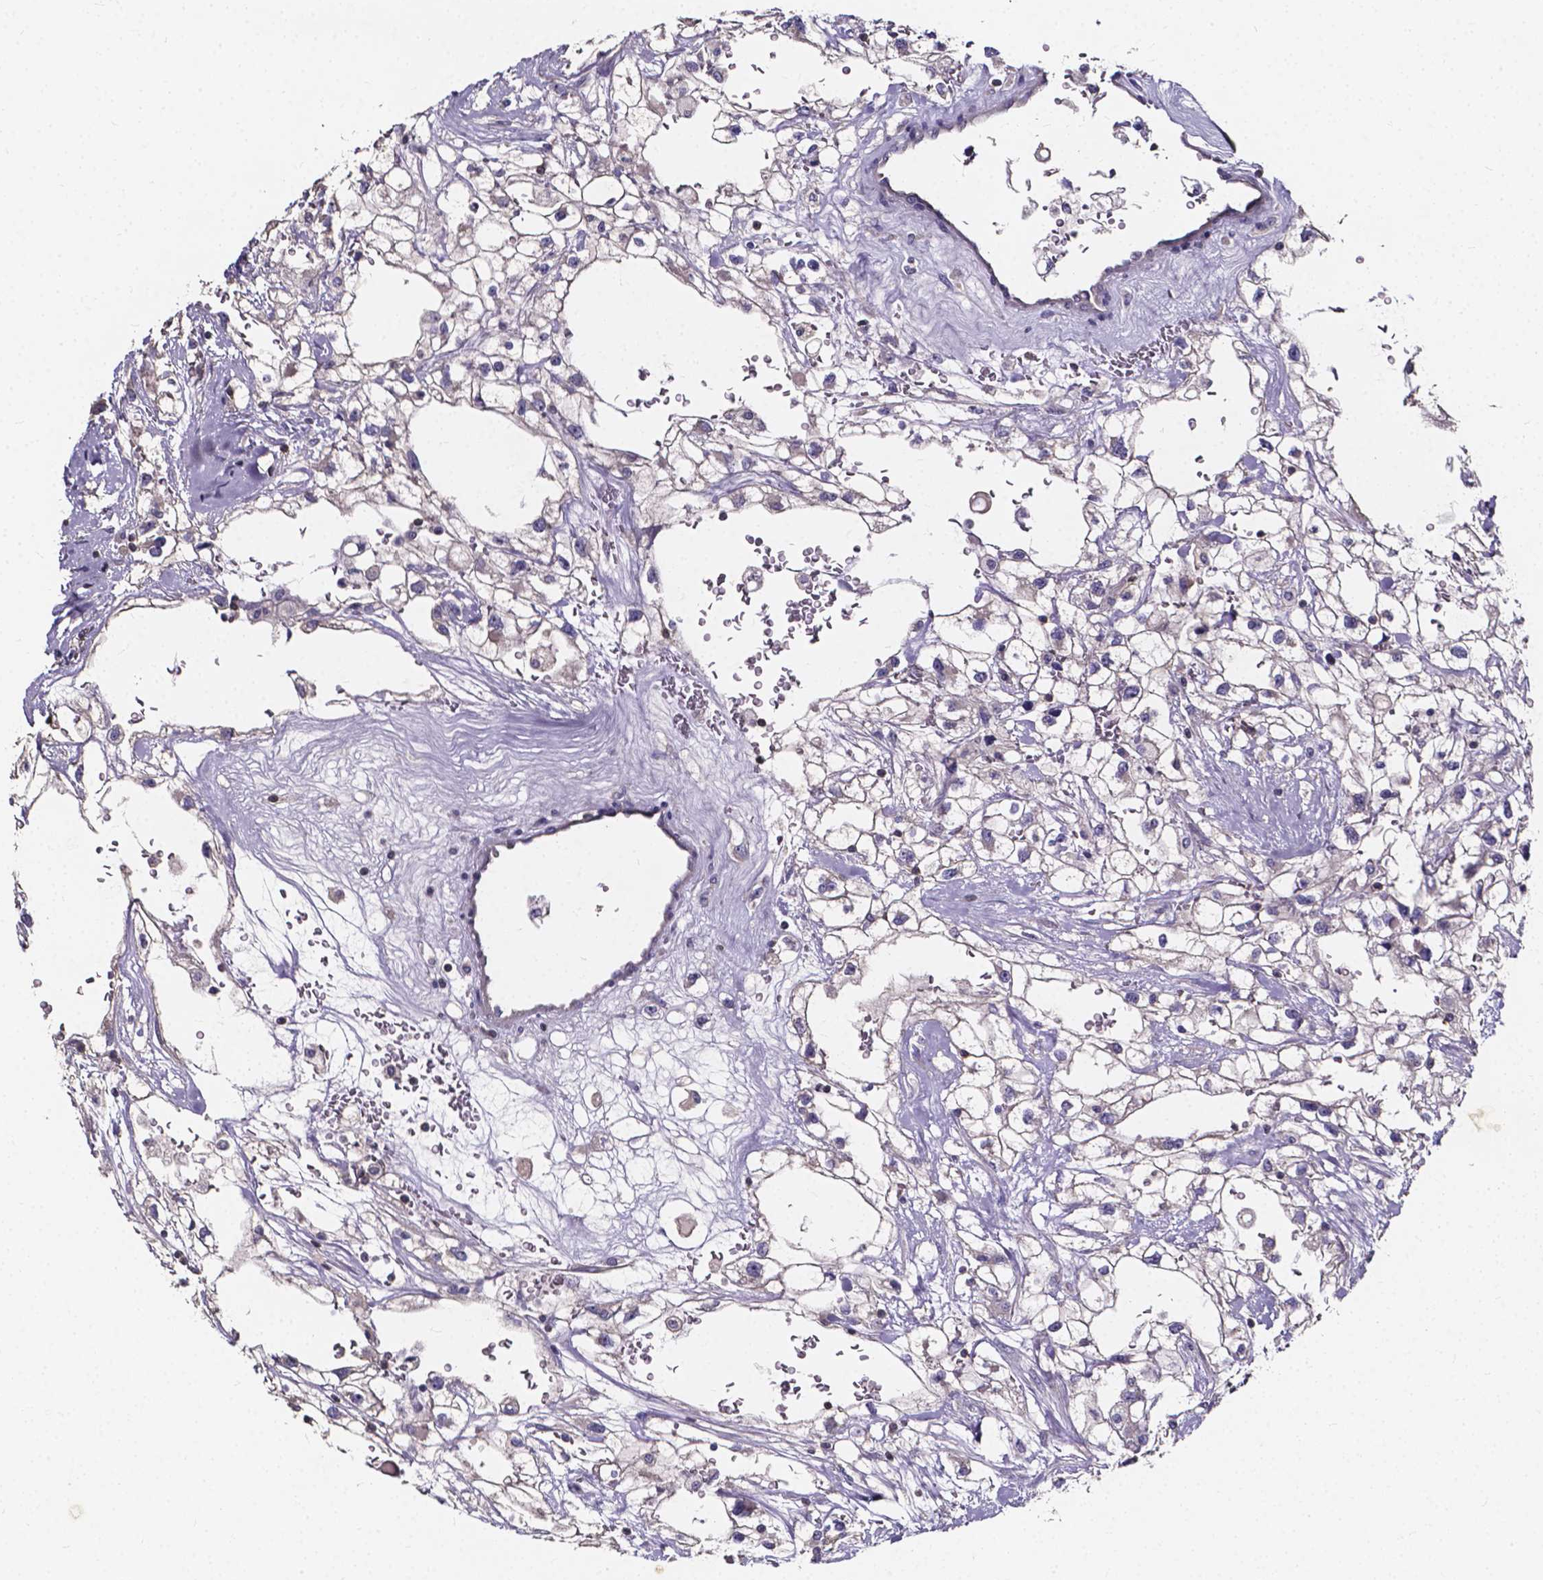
{"staining": {"intensity": "negative", "quantity": "none", "location": "none"}, "tissue": "renal cancer", "cell_type": "Tumor cells", "image_type": "cancer", "snomed": [{"axis": "morphology", "description": "Adenocarcinoma, NOS"}, {"axis": "topography", "description": "Kidney"}], "caption": "There is no significant expression in tumor cells of renal cancer. (DAB (3,3'-diaminobenzidine) IHC visualized using brightfield microscopy, high magnification).", "gene": "THEMIS", "patient": {"sex": "male", "age": 59}}